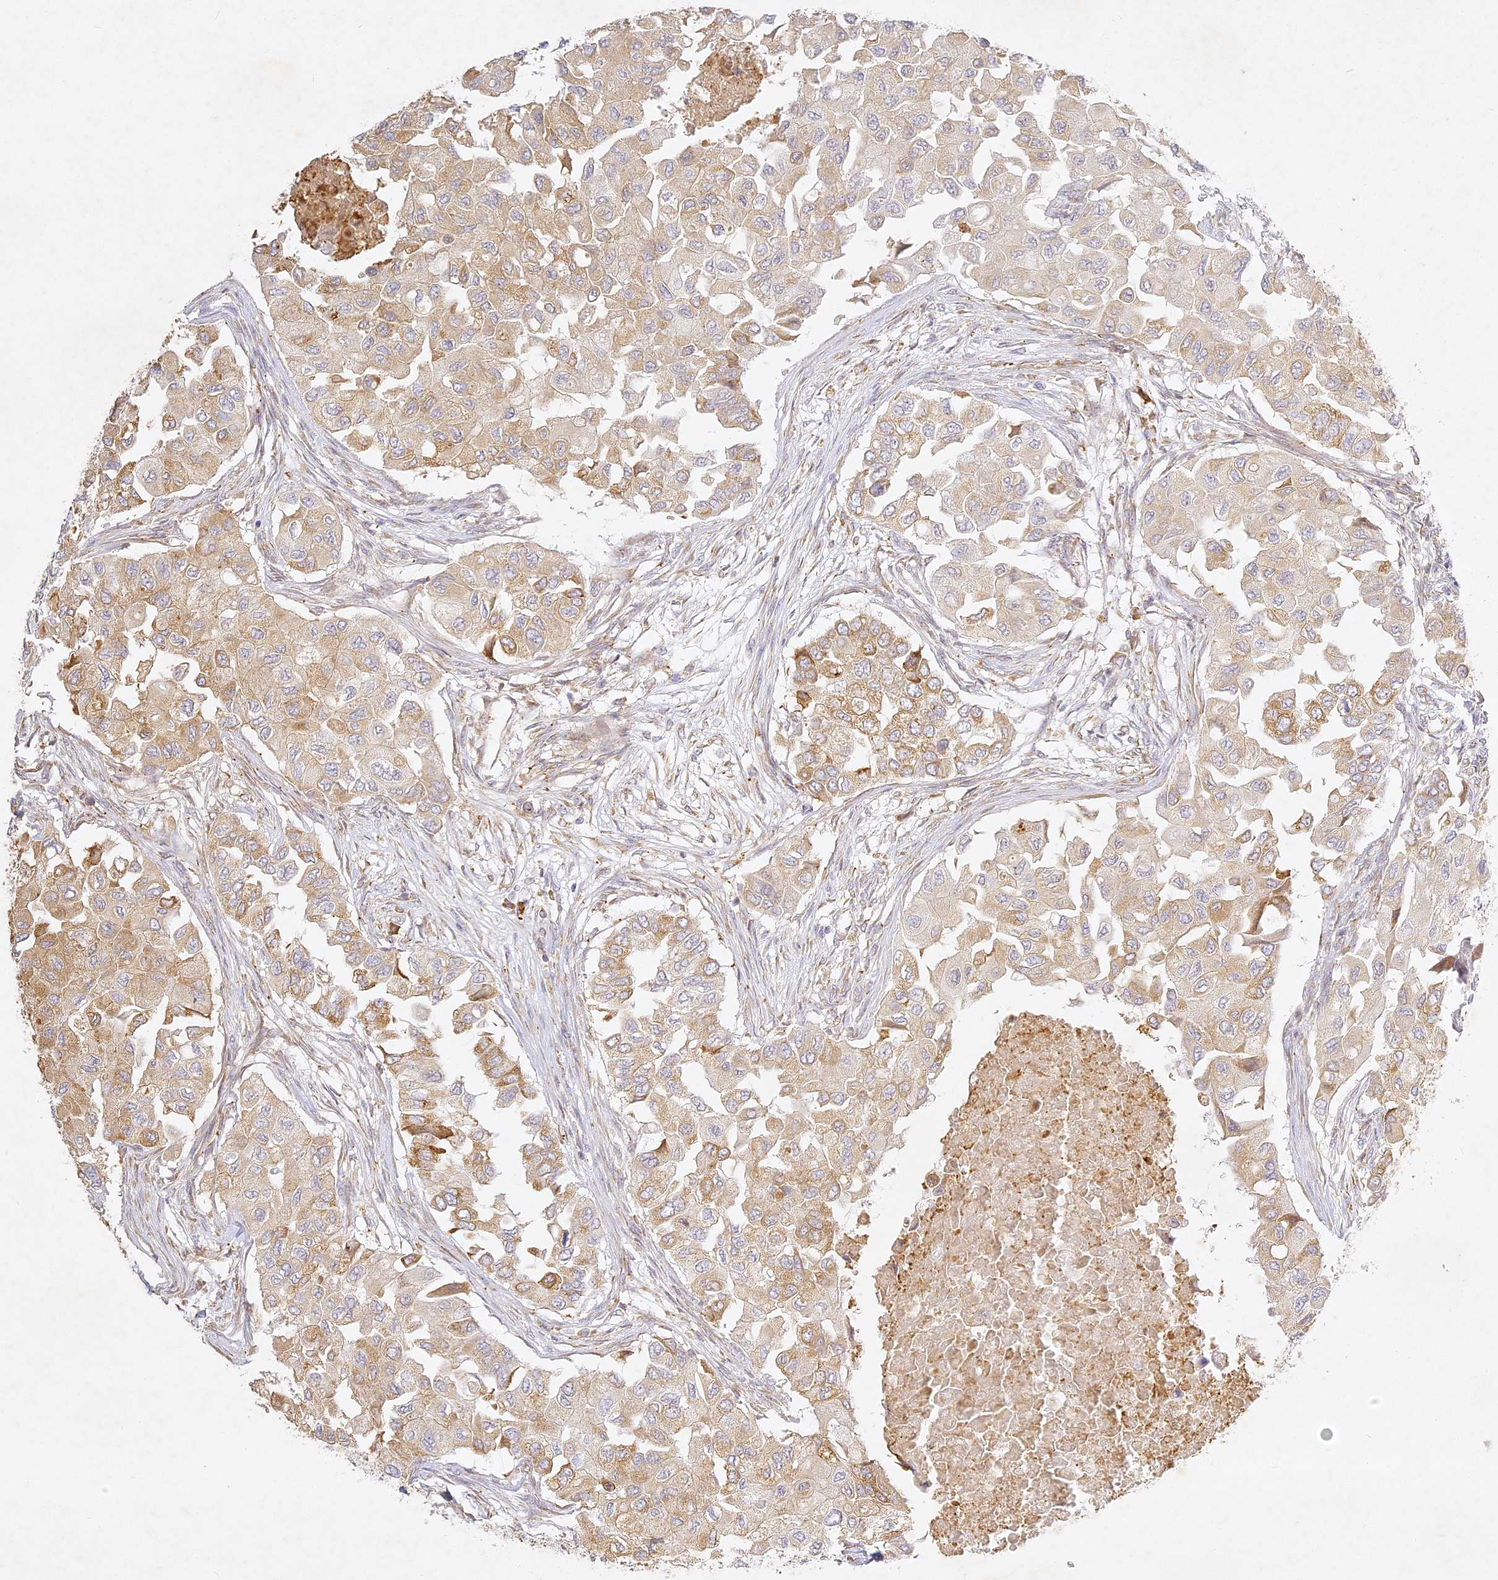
{"staining": {"intensity": "moderate", "quantity": "25%-75%", "location": "cytoplasmic/membranous"}, "tissue": "breast cancer", "cell_type": "Tumor cells", "image_type": "cancer", "snomed": [{"axis": "morphology", "description": "Normal tissue, NOS"}, {"axis": "morphology", "description": "Duct carcinoma"}, {"axis": "topography", "description": "Breast"}], "caption": "Breast cancer (invasive ductal carcinoma) stained with a protein marker shows moderate staining in tumor cells.", "gene": "SLC30A5", "patient": {"sex": "female", "age": 49}}